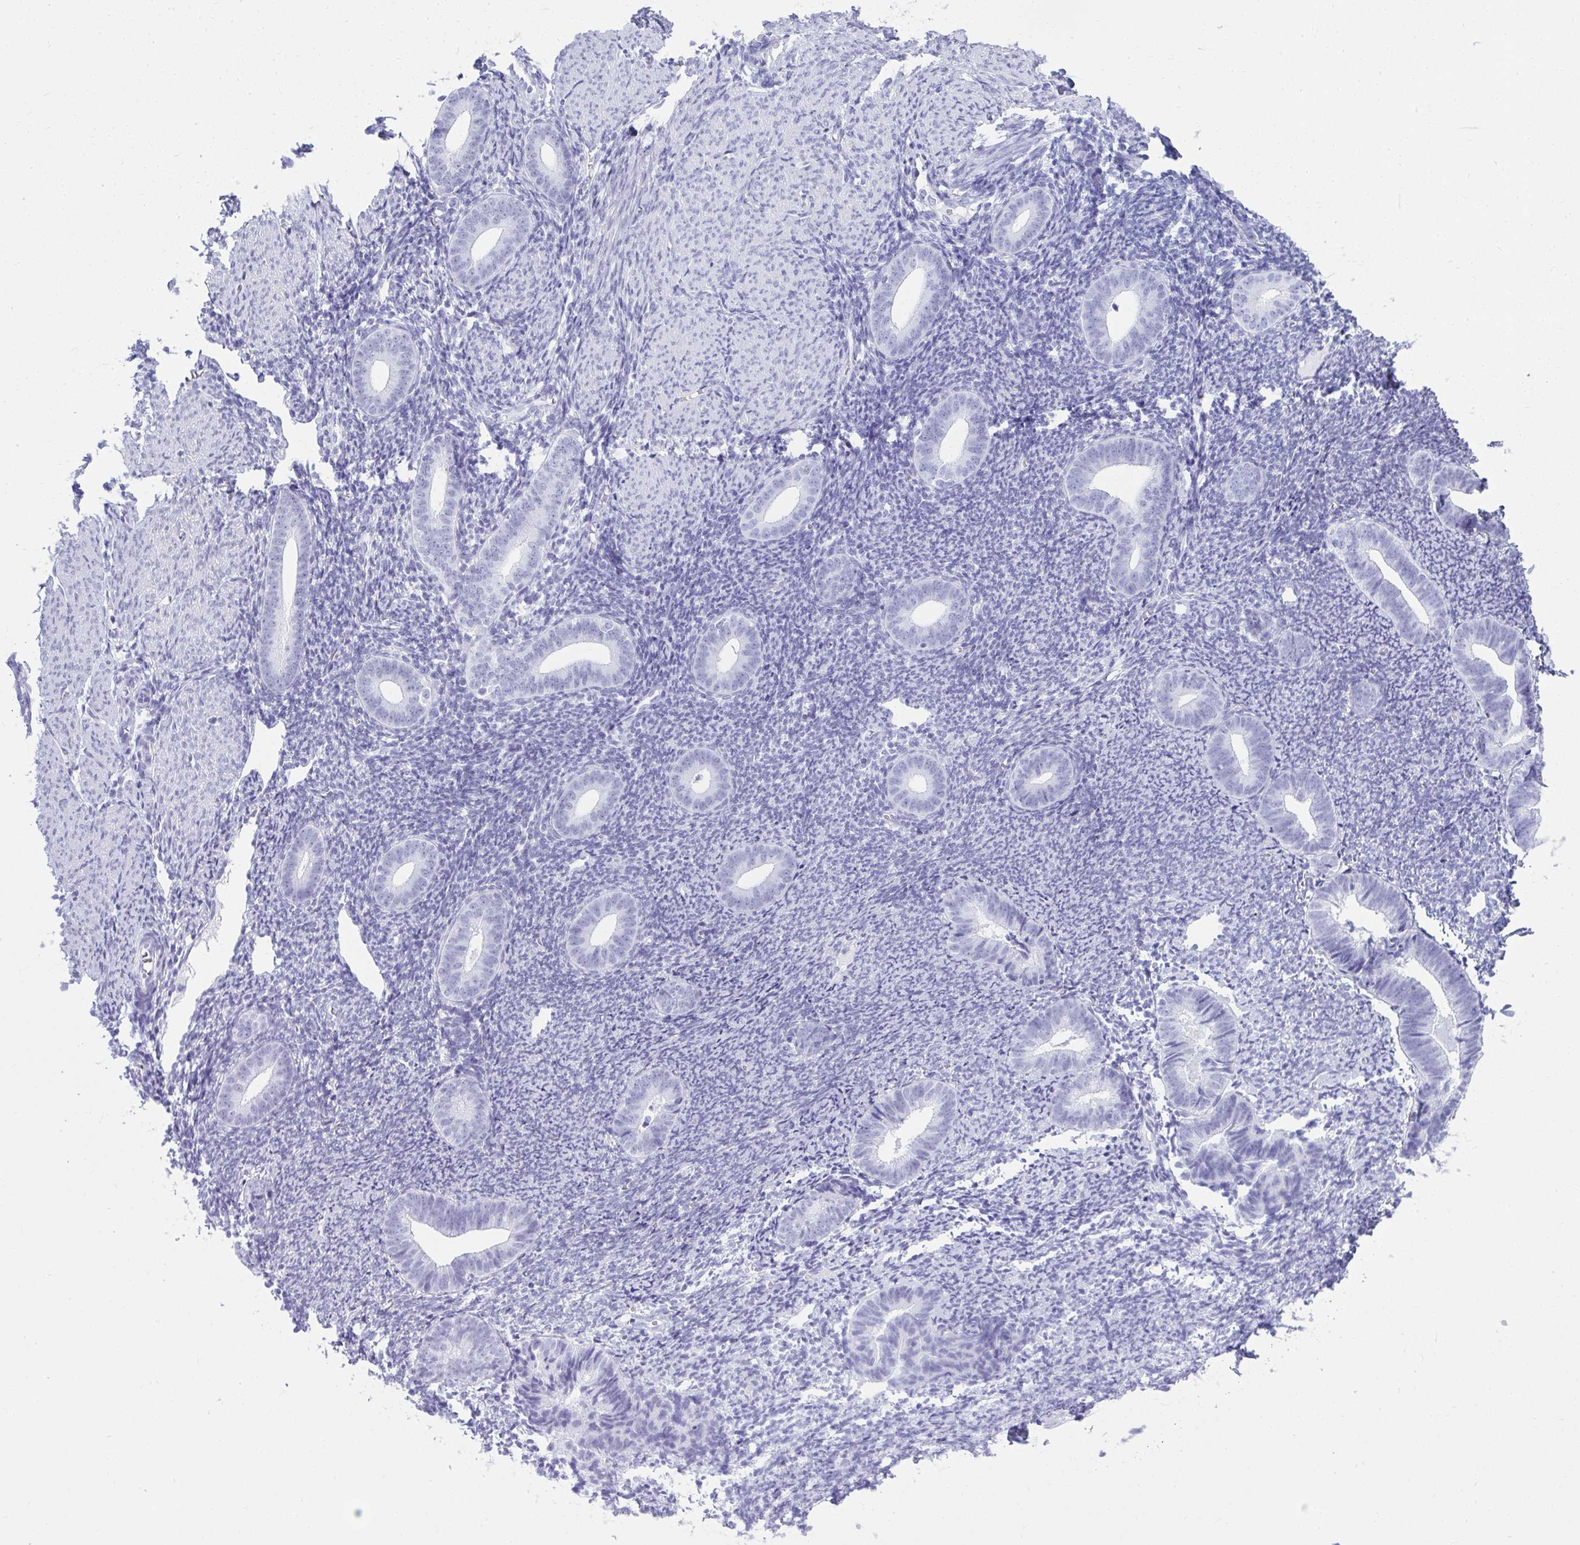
{"staining": {"intensity": "negative", "quantity": "none", "location": "none"}, "tissue": "endometrium", "cell_type": "Cells in endometrial stroma", "image_type": "normal", "snomed": [{"axis": "morphology", "description": "Normal tissue, NOS"}, {"axis": "topography", "description": "Endometrium"}], "caption": "The immunohistochemistry (IHC) photomicrograph has no significant staining in cells in endometrial stroma of endometrium. (DAB immunohistochemistry (IHC) with hematoxylin counter stain).", "gene": "CLGN", "patient": {"sex": "female", "age": 39}}